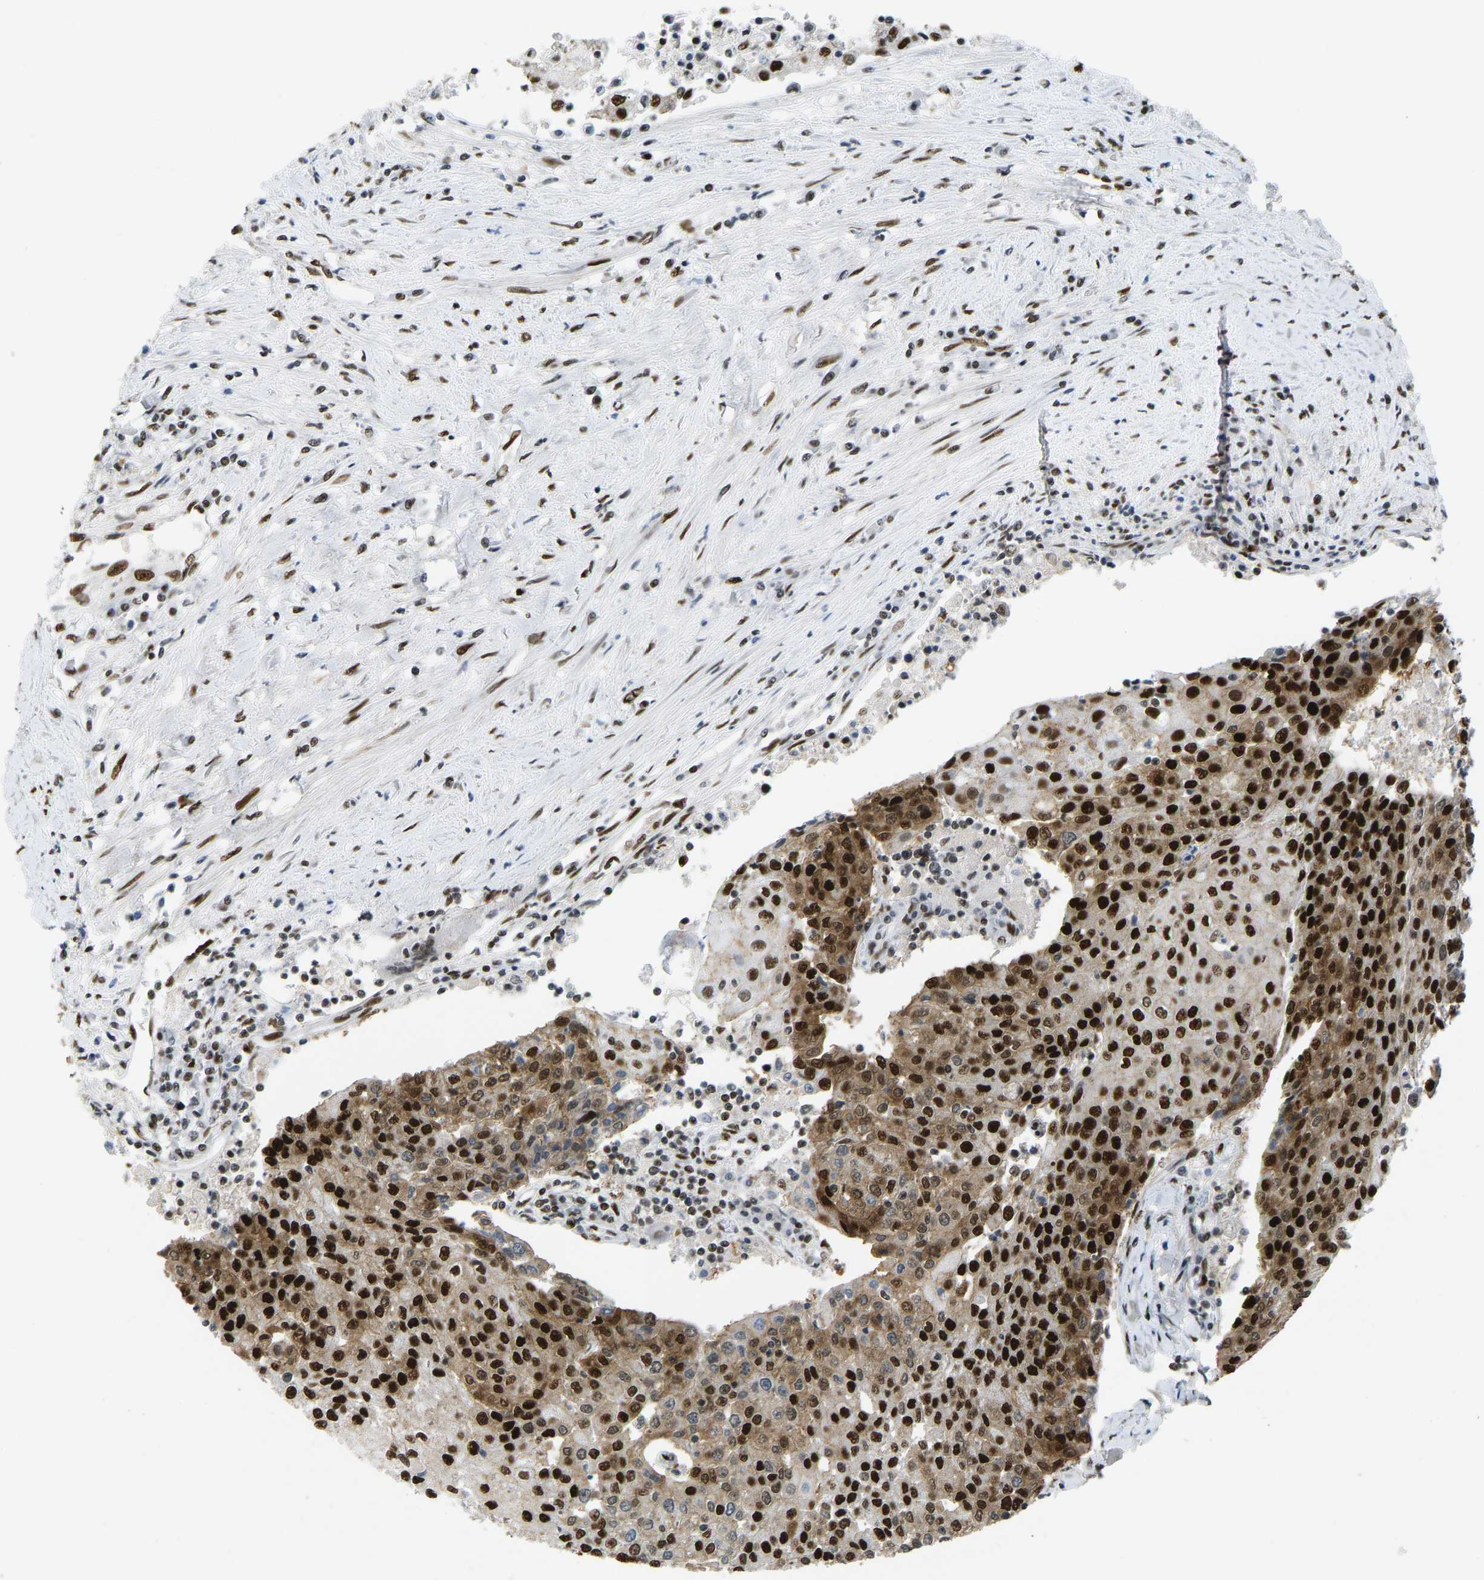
{"staining": {"intensity": "strong", "quantity": ">75%", "location": "cytoplasmic/membranous,nuclear"}, "tissue": "urothelial cancer", "cell_type": "Tumor cells", "image_type": "cancer", "snomed": [{"axis": "morphology", "description": "Urothelial carcinoma, High grade"}, {"axis": "topography", "description": "Urinary bladder"}], "caption": "Human urothelial carcinoma (high-grade) stained for a protein (brown) displays strong cytoplasmic/membranous and nuclear positive staining in approximately >75% of tumor cells.", "gene": "FOXK1", "patient": {"sex": "female", "age": 85}}